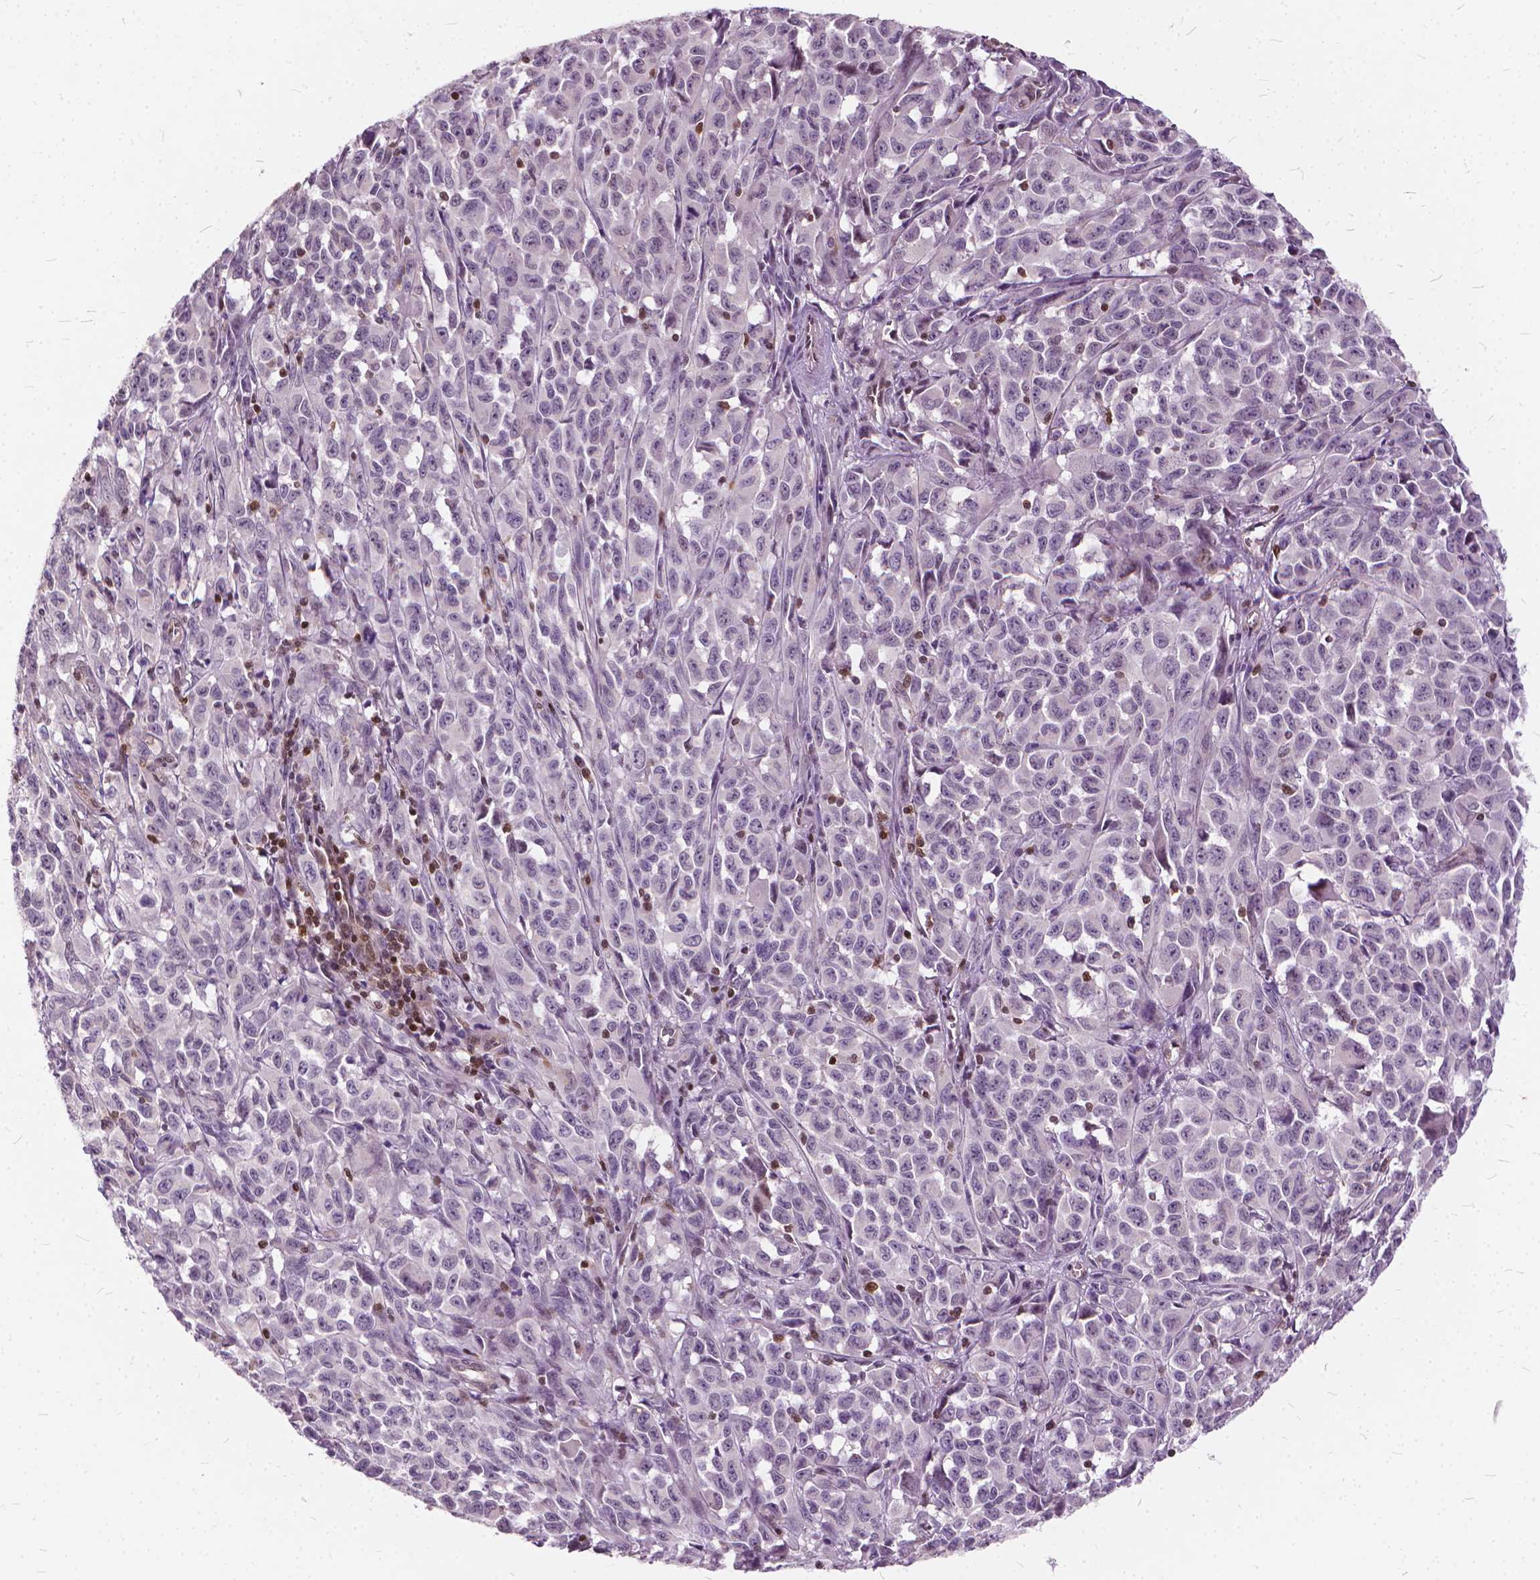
{"staining": {"intensity": "weak", "quantity": "<25%", "location": "nuclear"}, "tissue": "melanoma", "cell_type": "Tumor cells", "image_type": "cancer", "snomed": [{"axis": "morphology", "description": "Malignant melanoma, NOS"}, {"axis": "topography", "description": "Vulva, labia, clitoris and Bartholin´s gland, NO"}], "caption": "Tumor cells show no significant staining in malignant melanoma.", "gene": "STAT5B", "patient": {"sex": "female", "age": 75}}